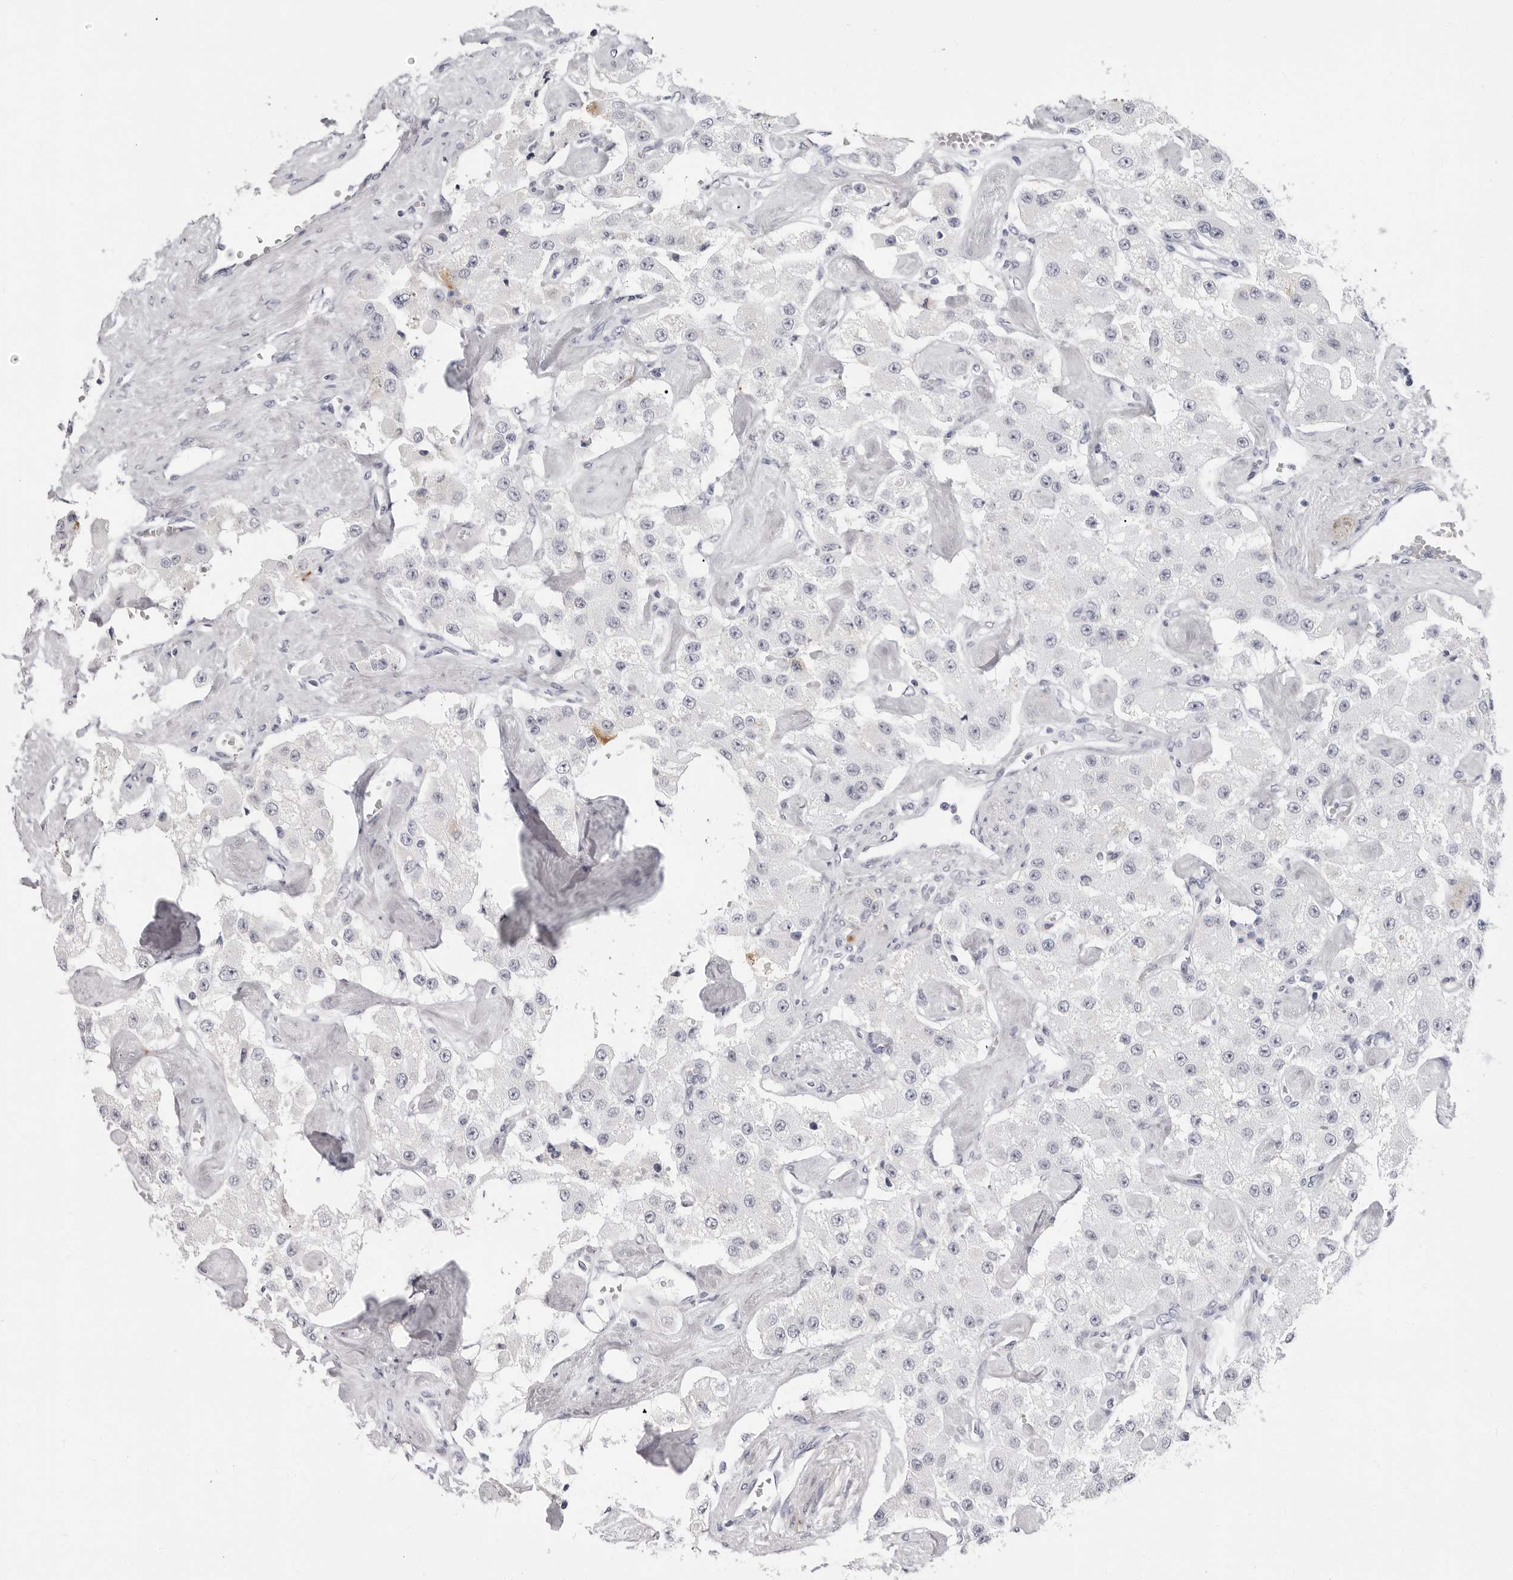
{"staining": {"intensity": "negative", "quantity": "none", "location": "none"}, "tissue": "carcinoid", "cell_type": "Tumor cells", "image_type": "cancer", "snomed": [{"axis": "morphology", "description": "Carcinoid, malignant, NOS"}, {"axis": "topography", "description": "Pancreas"}], "caption": "Protein analysis of carcinoid demonstrates no significant staining in tumor cells.", "gene": "ERICH3", "patient": {"sex": "male", "age": 41}}